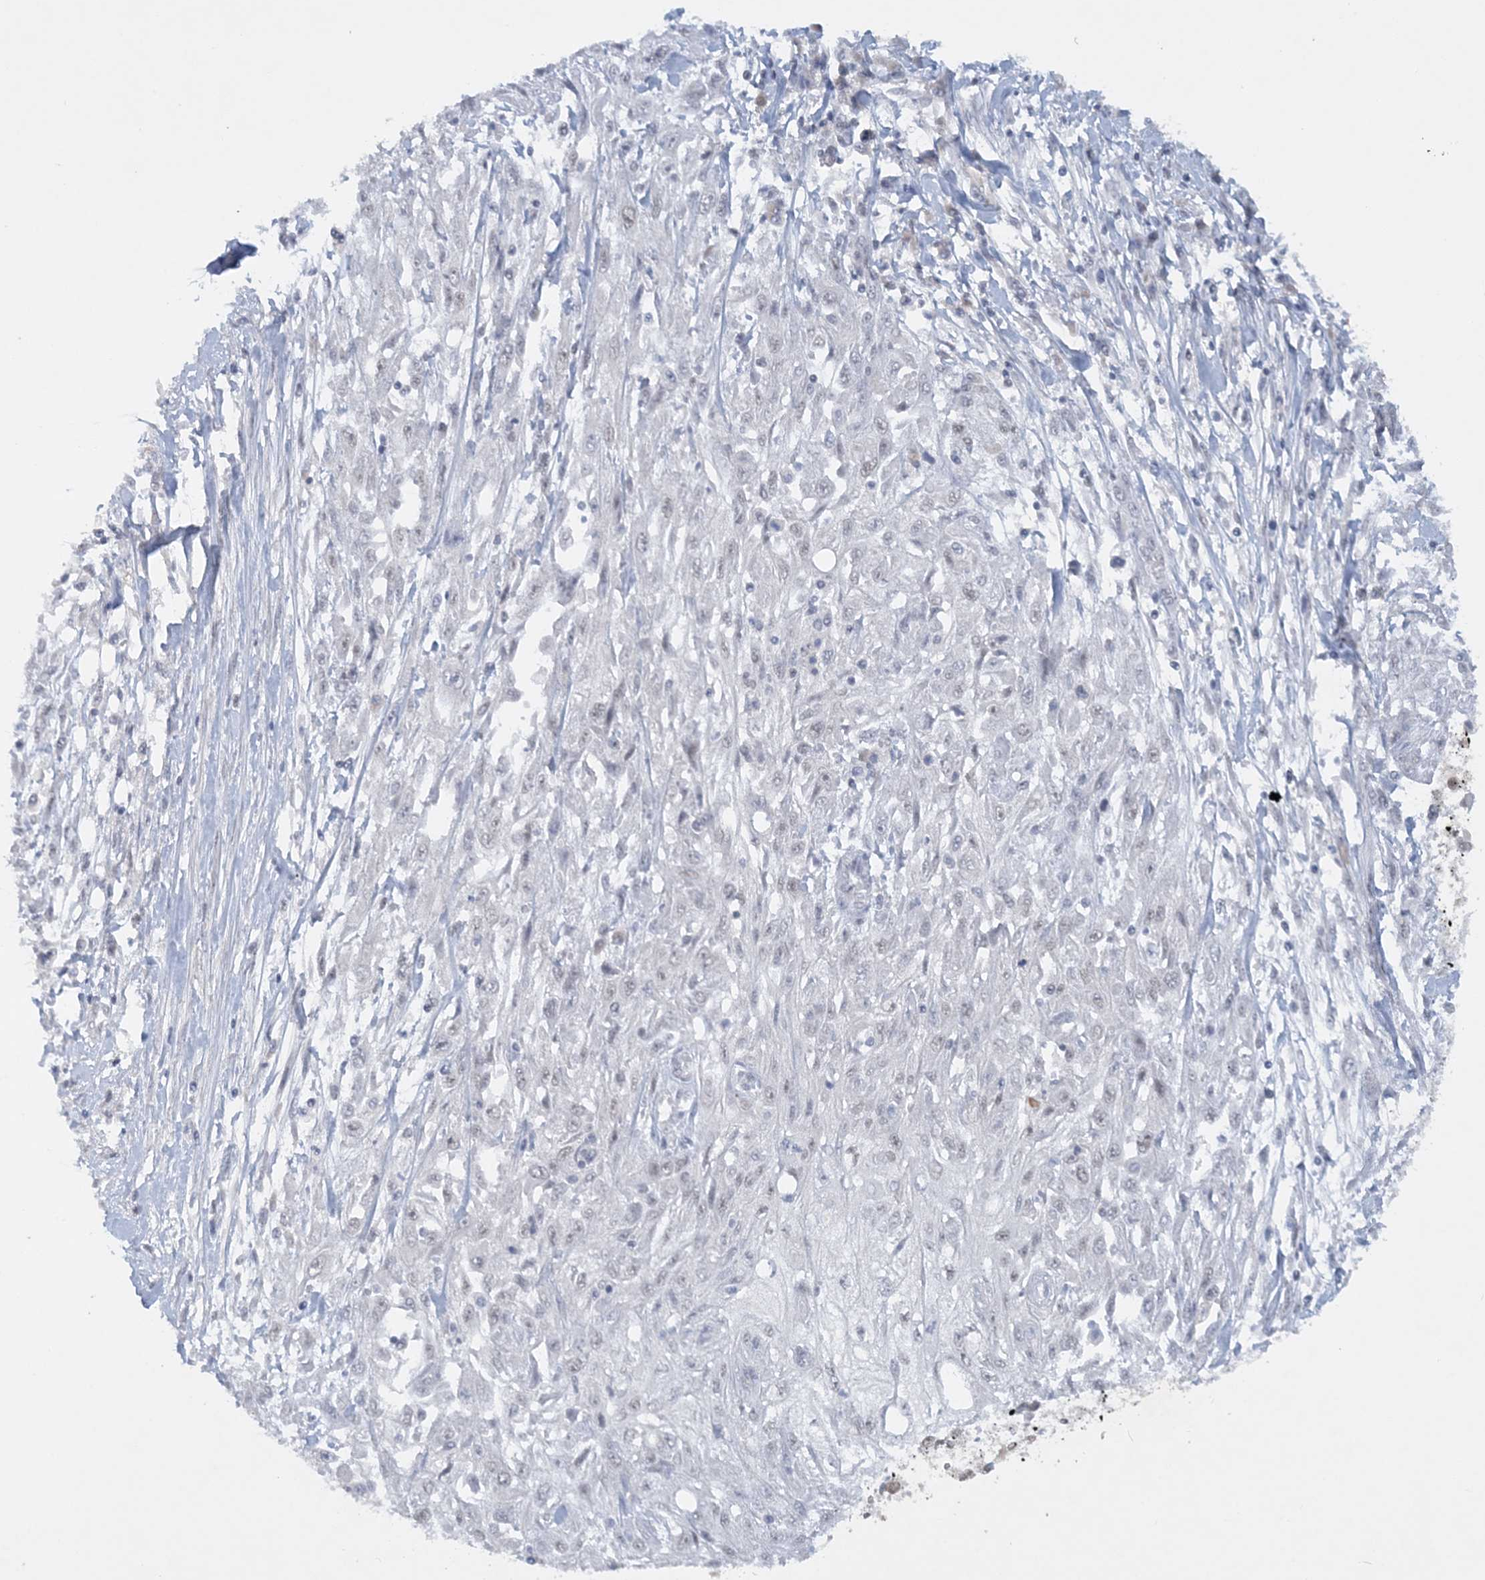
{"staining": {"intensity": "negative", "quantity": "none", "location": "none"}, "tissue": "skin cancer", "cell_type": "Tumor cells", "image_type": "cancer", "snomed": [{"axis": "morphology", "description": "Squamous cell carcinoma, NOS"}, {"axis": "morphology", "description": "Squamous cell carcinoma, metastatic, NOS"}, {"axis": "topography", "description": "Skin"}, {"axis": "topography", "description": "Lymph node"}], "caption": "IHC of skin cancer (metastatic squamous cell carcinoma) exhibits no expression in tumor cells. (DAB immunohistochemistry visualized using brightfield microscopy, high magnification).", "gene": "KMT2D", "patient": {"sex": "male", "age": 75}}